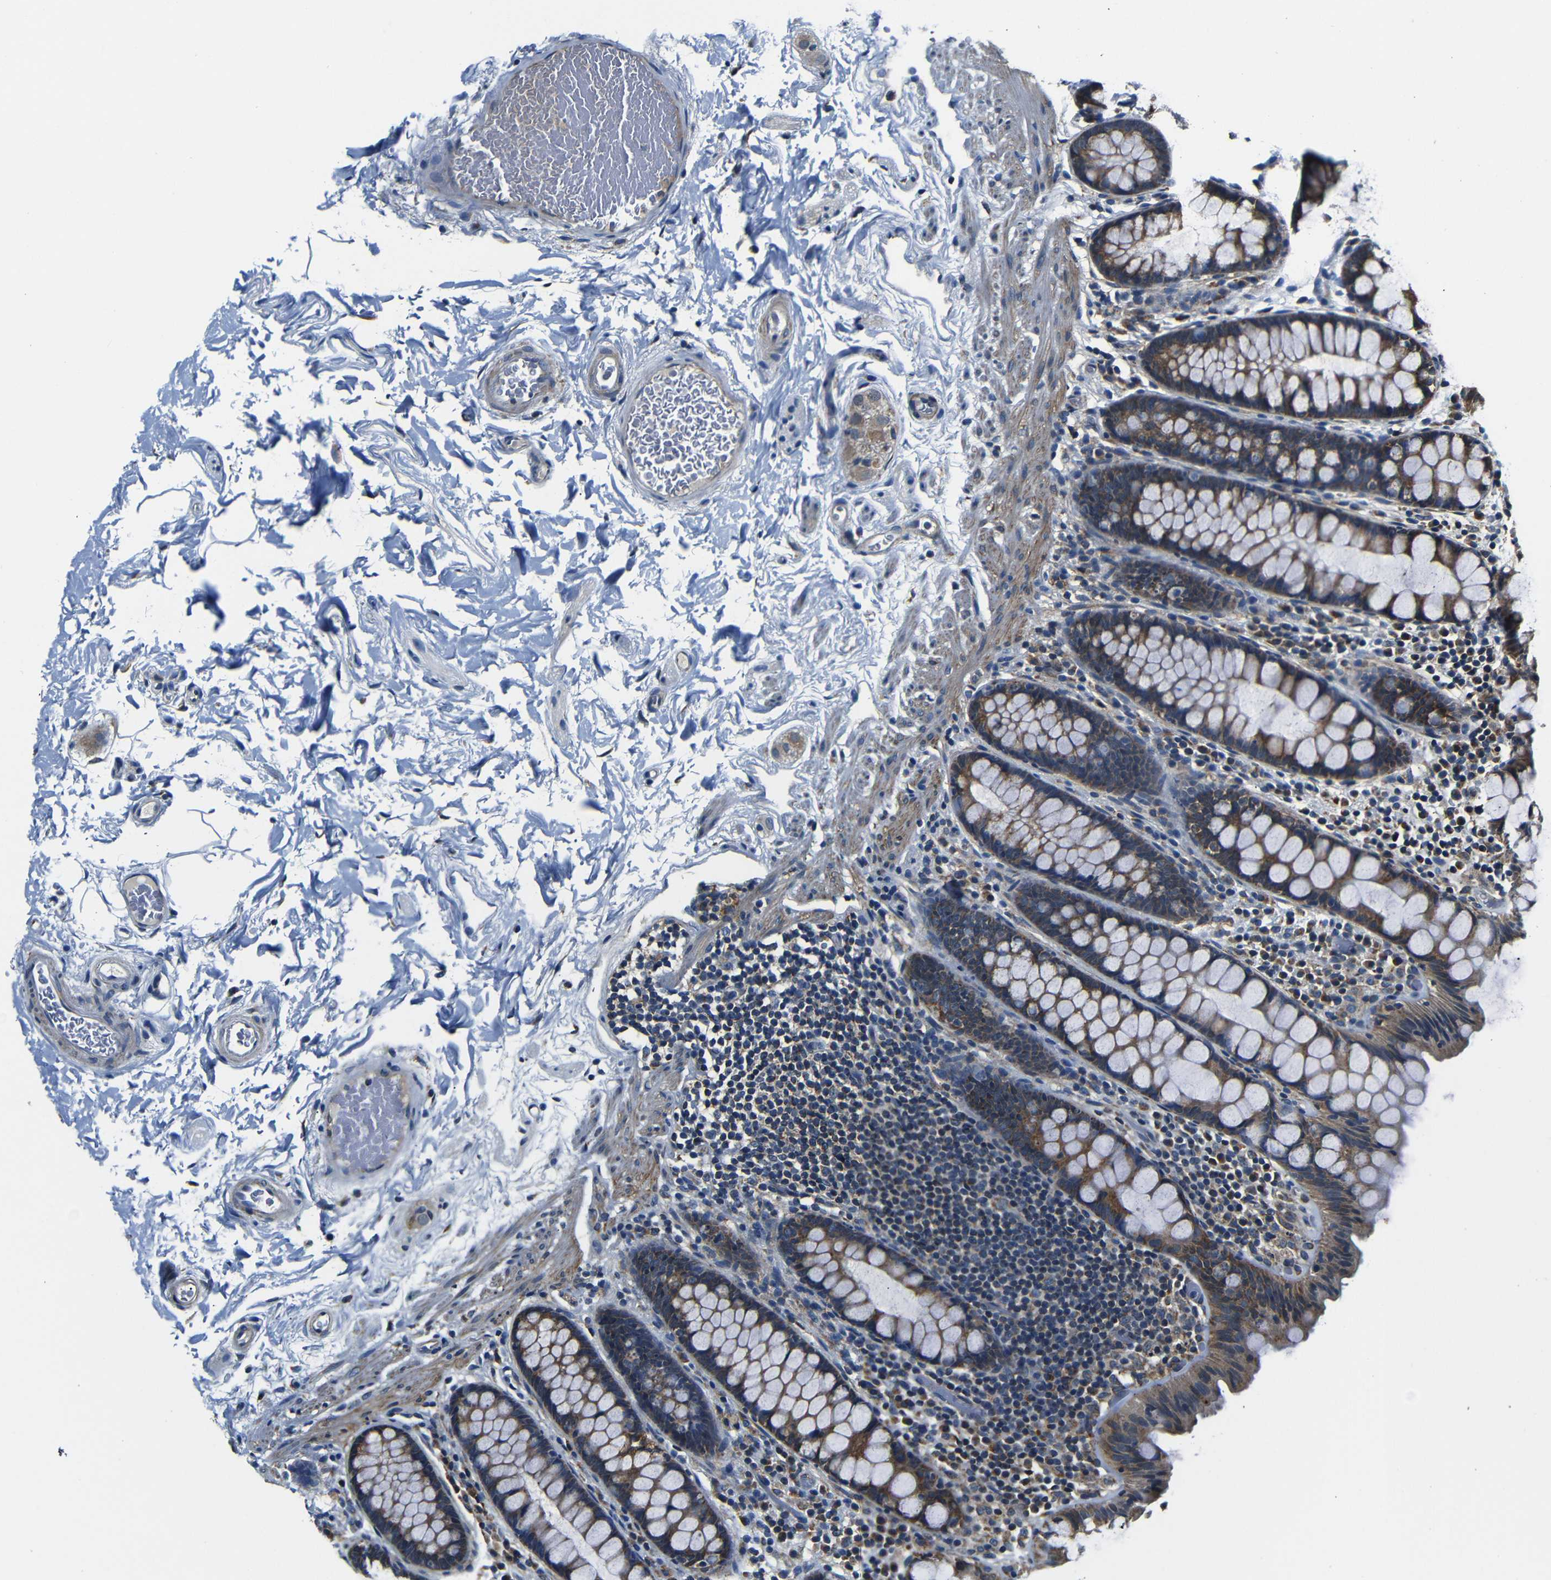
{"staining": {"intensity": "negative", "quantity": "none", "location": "none"}, "tissue": "colon", "cell_type": "Endothelial cells", "image_type": "normal", "snomed": [{"axis": "morphology", "description": "Normal tissue, NOS"}, {"axis": "topography", "description": "Colon"}], "caption": "This is a micrograph of immunohistochemistry staining of benign colon, which shows no positivity in endothelial cells.", "gene": "FKBP14", "patient": {"sex": "female", "age": 80}}